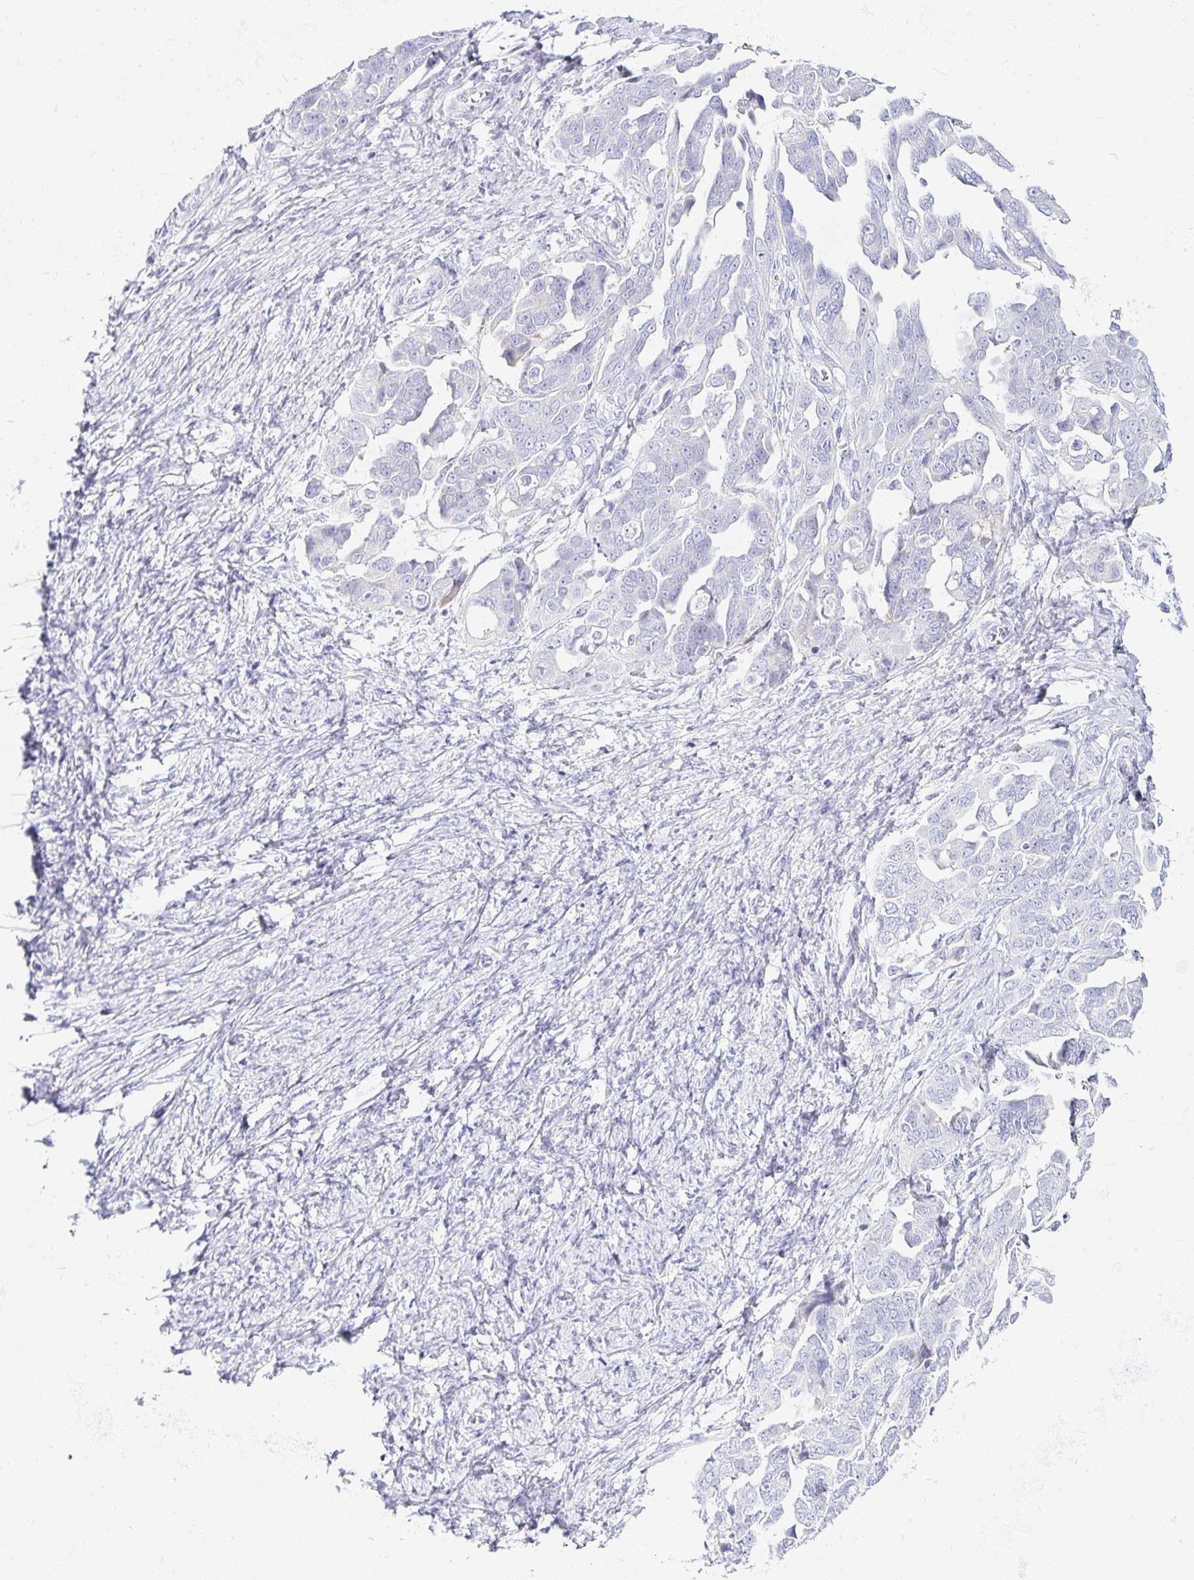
{"staining": {"intensity": "negative", "quantity": "none", "location": "none"}, "tissue": "ovarian cancer", "cell_type": "Tumor cells", "image_type": "cancer", "snomed": [{"axis": "morphology", "description": "Cystadenocarcinoma, serous, NOS"}, {"axis": "topography", "description": "Ovary"}], "caption": "Immunohistochemical staining of human ovarian cancer (serous cystadenocarcinoma) demonstrates no significant staining in tumor cells.", "gene": "GP2", "patient": {"sex": "female", "age": 59}}